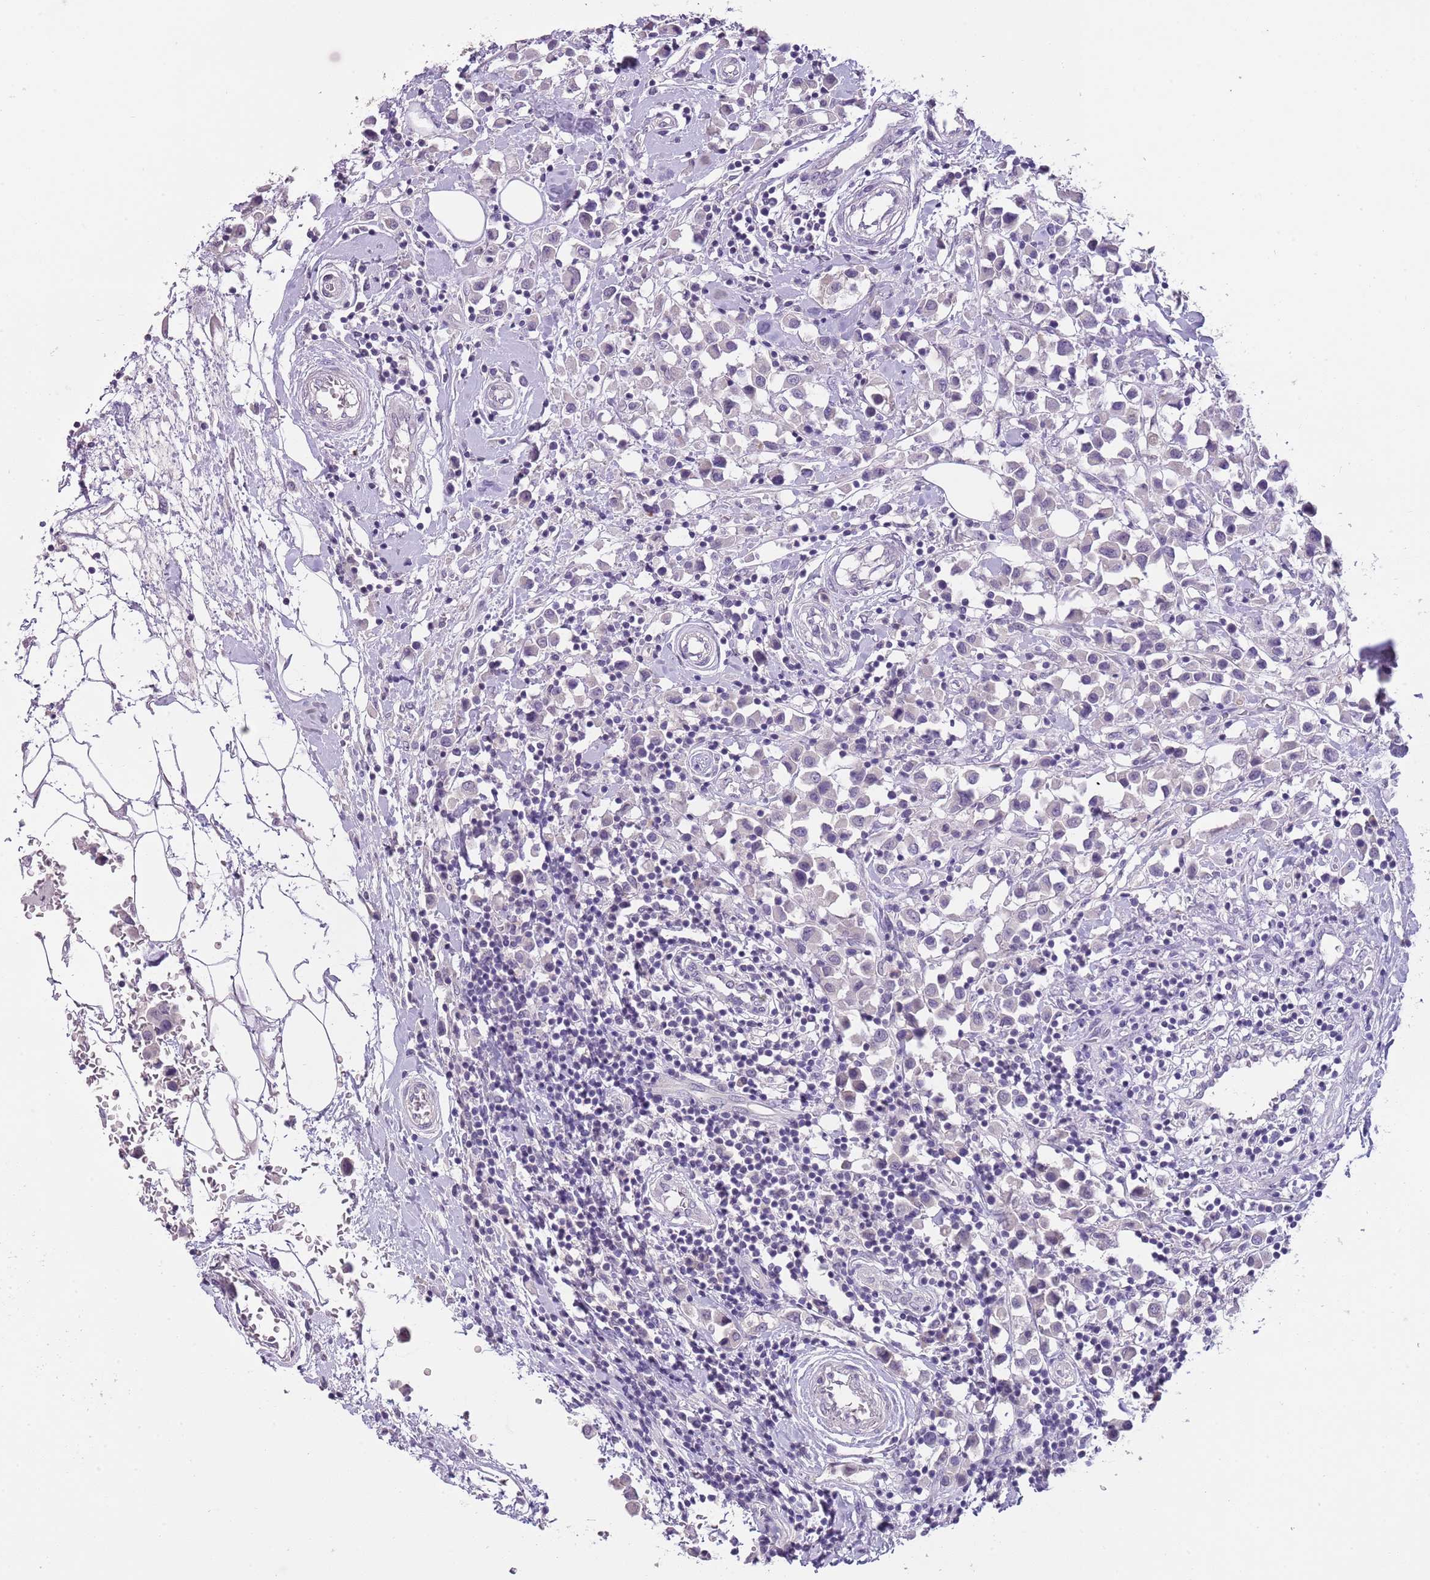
{"staining": {"intensity": "negative", "quantity": "none", "location": "none"}, "tissue": "breast cancer", "cell_type": "Tumor cells", "image_type": "cancer", "snomed": [{"axis": "morphology", "description": "Duct carcinoma"}, {"axis": "topography", "description": "Breast"}], "caption": "High power microscopy micrograph of an immunohistochemistry (IHC) photomicrograph of breast intraductal carcinoma, revealing no significant staining in tumor cells.", "gene": "SLC35E3", "patient": {"sex": "female", "age": 61}}